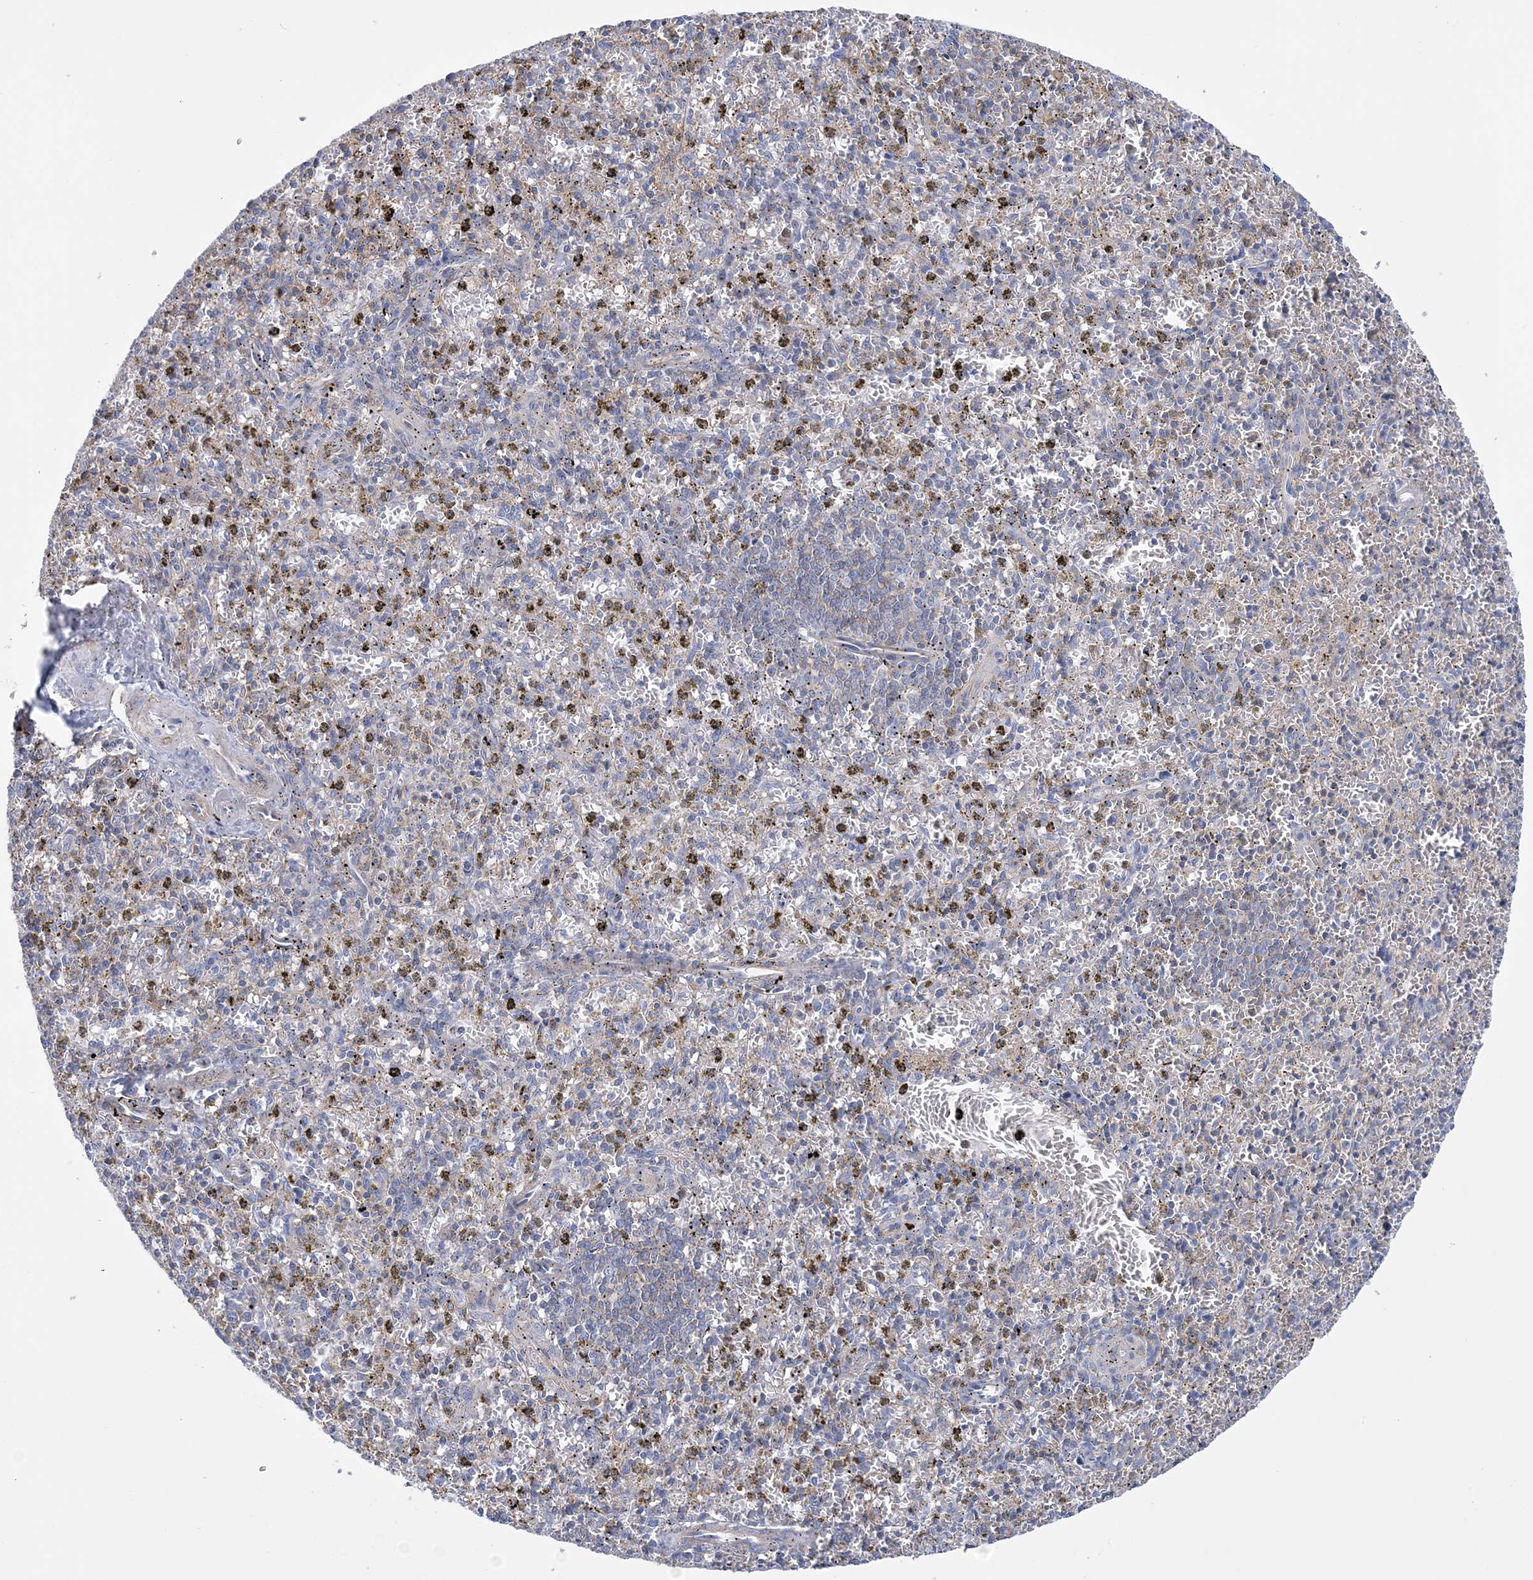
{"staining": {"intensity": "negative", "quantity": "none", "location": "none"}, "tissue": "spleen", "cell_type": "Cells in red pulp", "image_type": "normal", "snomed": [{"axis": "morphology", "description": "Normal tissue, NOS"}, {"axis": "topography", "description": "Spleen"}], "caption": "Protein analysis of normal spleen demonstrates no significant expression in cells in red pulp.", "gene": "C11orf21", "patient": {"sex": "male", "age": 72}}